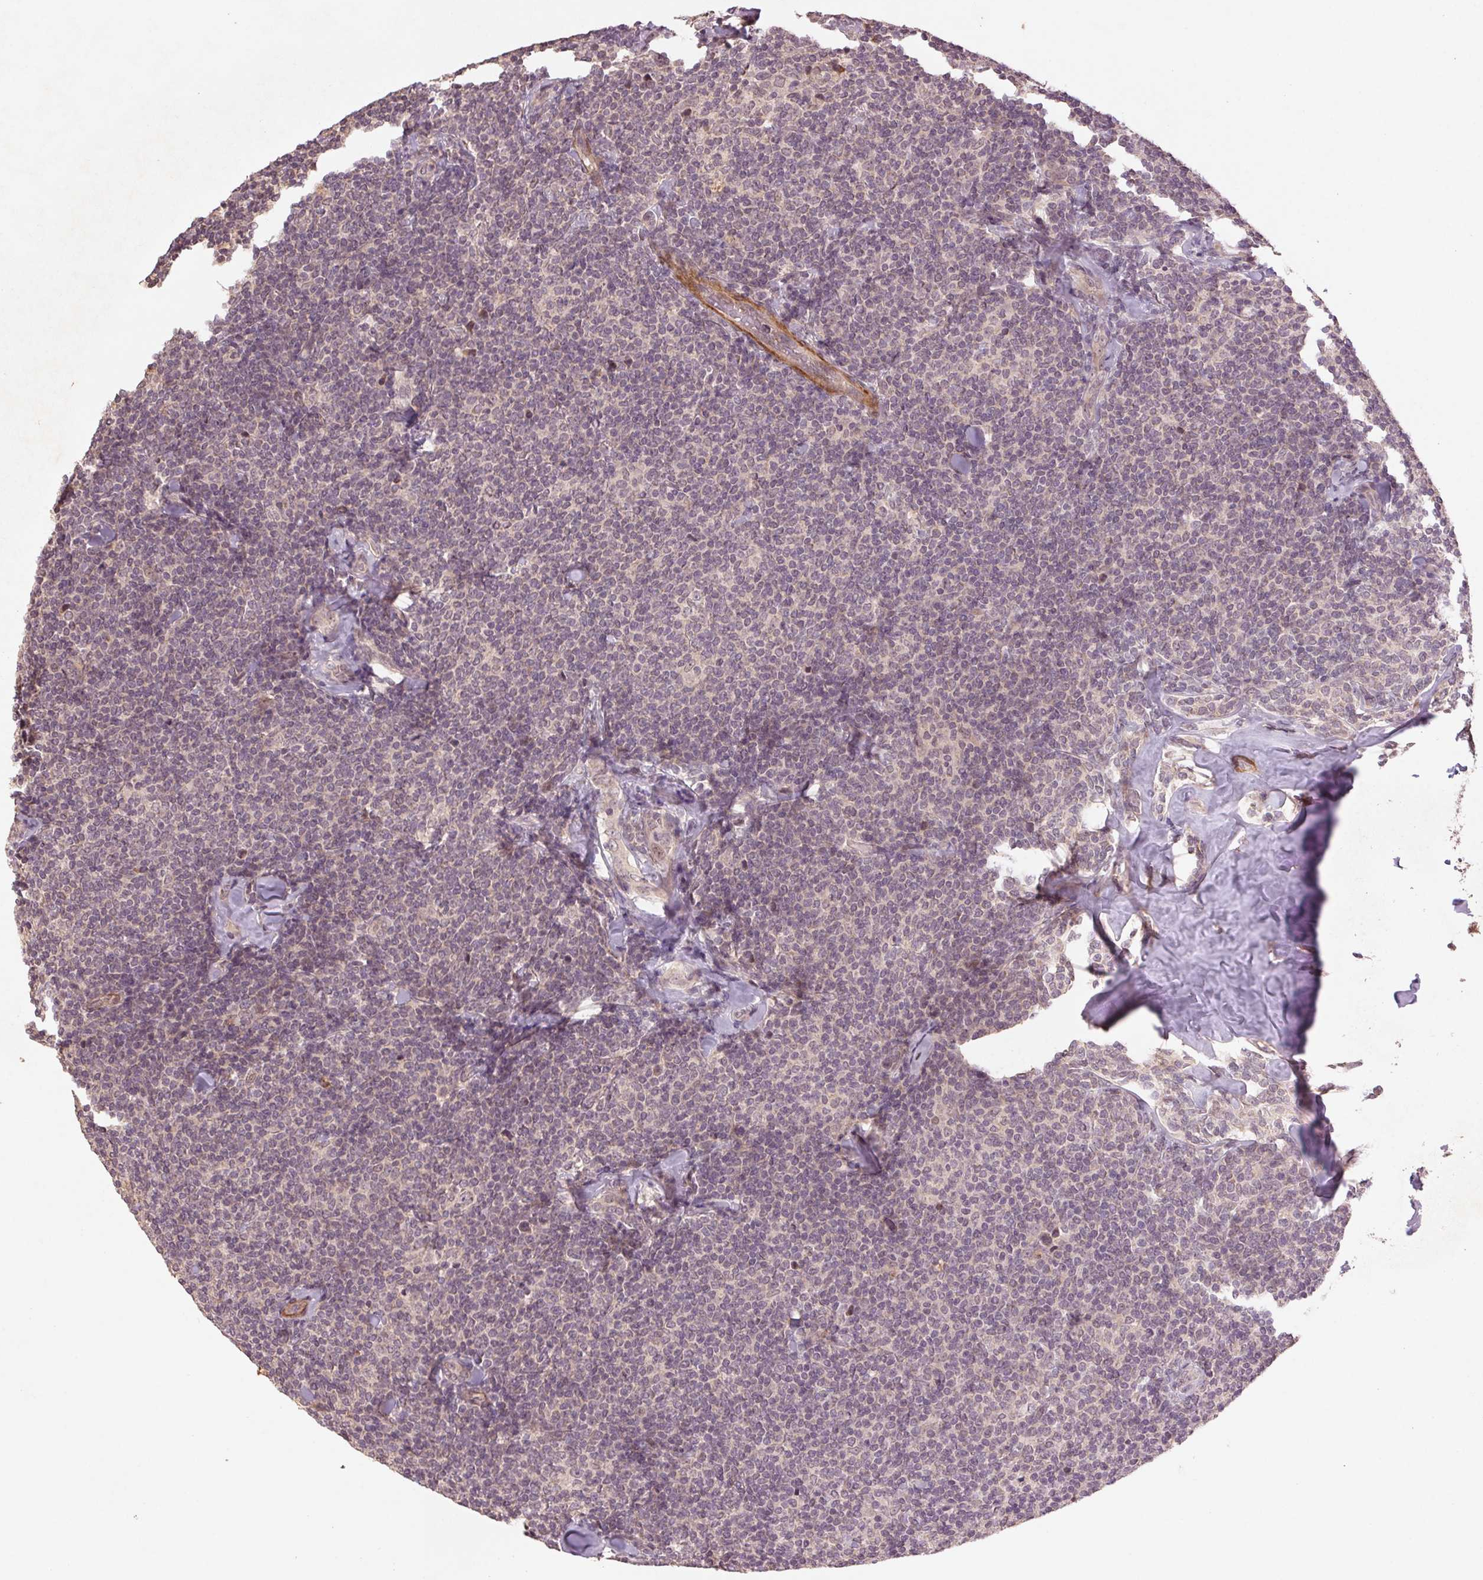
{"staining": {"intensity": "negative", "quantity": "none", "location": "none"}, "tissue": "lymphoma", "cell_type": "Tumor cells", "image_type": "cancer", "snomed": [{"axis": "morphology", "description": "Malignant lymphoma, non-Hodgkin's type, Low grade"}, {"axis": "topography", "description": "Lymph node"}], "caption": "The image displays no staining of tumor cells in low-grade malignant lymphoma, non-Hodgkin's type.", "gene": "SMLR1", "patient": {"sex": "female", "age": 56}}